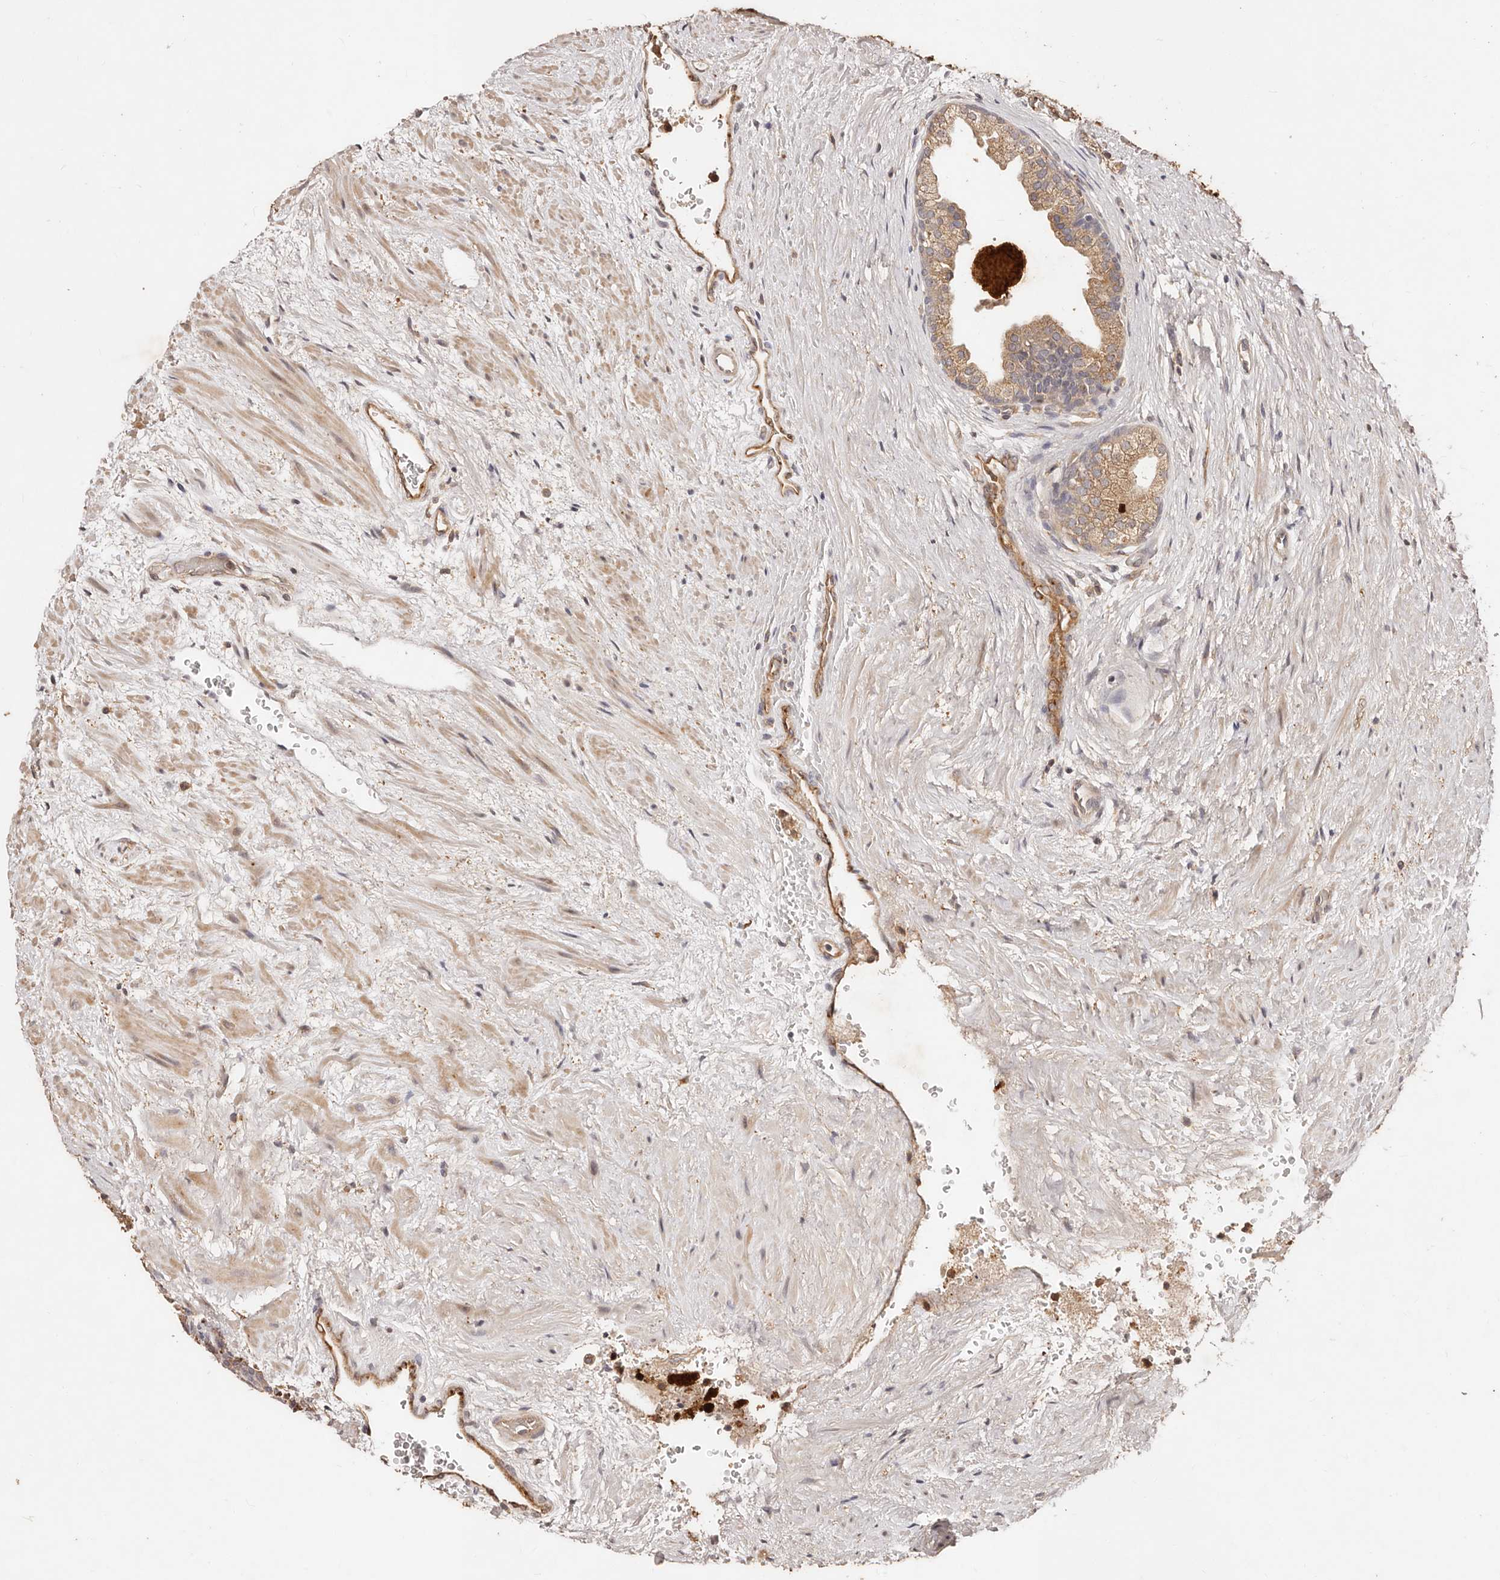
{"staining": {"intensity": "moderate", "quantity": ">75%", "location": "cytoplasmic/membranous"}, "tissue": "prostate", "cell_type": "Glandular cells", "image_type": "normal", "snomed": [{"axis": "morphology", "description": "Normal tissue, NOS"}, {"axis": "topography", "description": "Prostate"}], "caption": "Protein staining of normal prostate reveals moderate cytoplasmic/membranous expression in approximately >75% of glandular cells. (DAB (3,3'-diaminobenzidine) IHC, brown staining for protein, blue staining for nuclei).", "gene": "CCL14", "patient": {"sex": "male", "age": 48}}